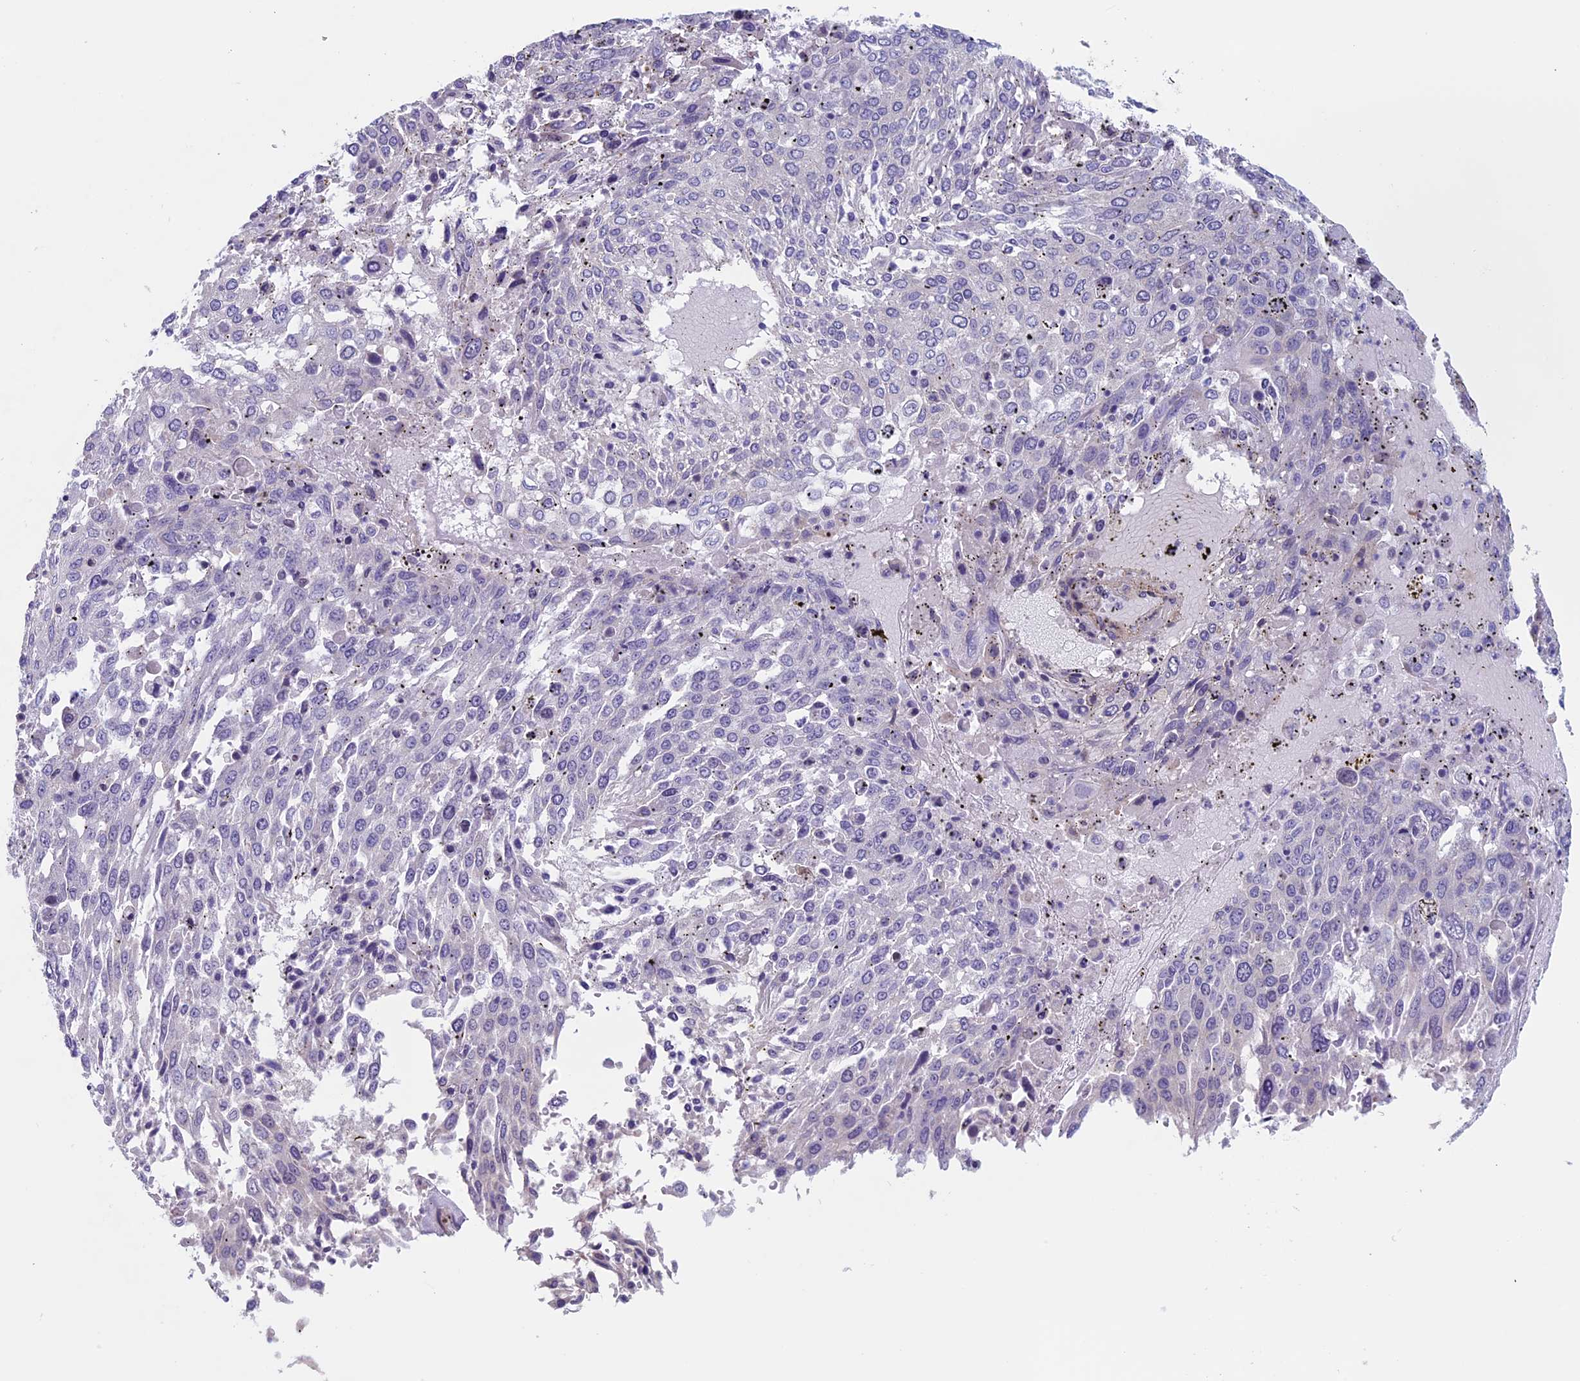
{"staining": {"intensity": "negative", "quantity": "none", "location": "none"}, "tissue": "lung cancer", "cell_type": "Tumor cells", "image_type": "cancer", "snomed": [{"axis": "morphology", "description": "Squamous cell carcinoma, NOS"}, {"axis": "topography", "description": "Lung"}], "caption": "IHC histopathology image of squamous cell carcinoma (lung) stained for a protein (brown), which displays no staining in tumor cells.", "gene": "CNOT6L", "patient": {"sex": "male", "age": 65}}